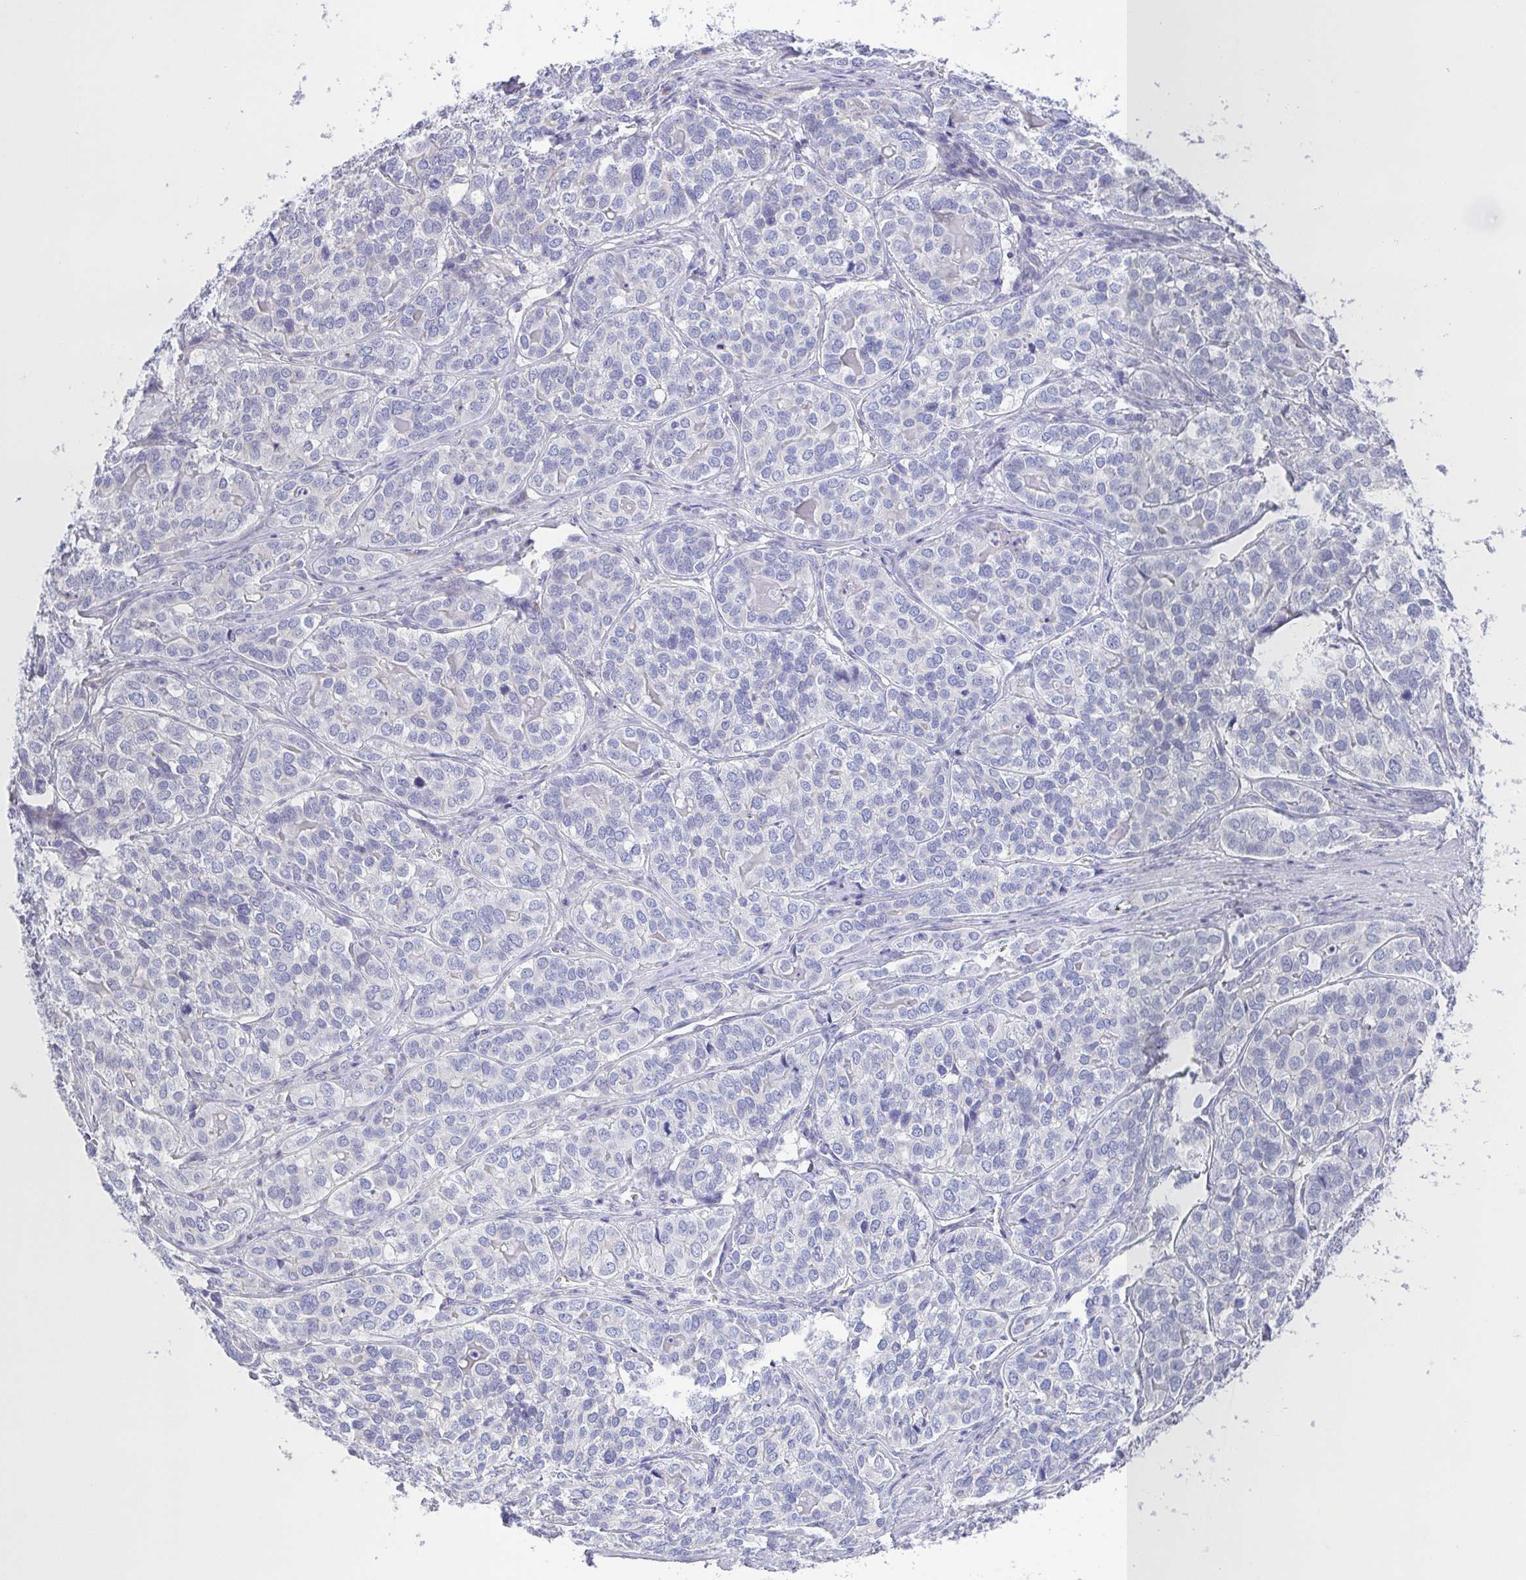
{"staining": {"intensity": "negative", "quantity": "none", "location": "none"}, "tissue": "liver cancer", "cell_type": "Tumor cells", "image_type": "cancer", "snomed": [{"axis": "morphology", "description": "Cholangiocarcinoma"}, {"axis": "topography", "description": "Liver"}], "caption": "IHC image of cholangiocarcinoma (liver) stained for a protein (brown), which shows no staining in tumor cells.", "gene": "PKDREJ", "patient": {"sex": "male", "age": 56}}